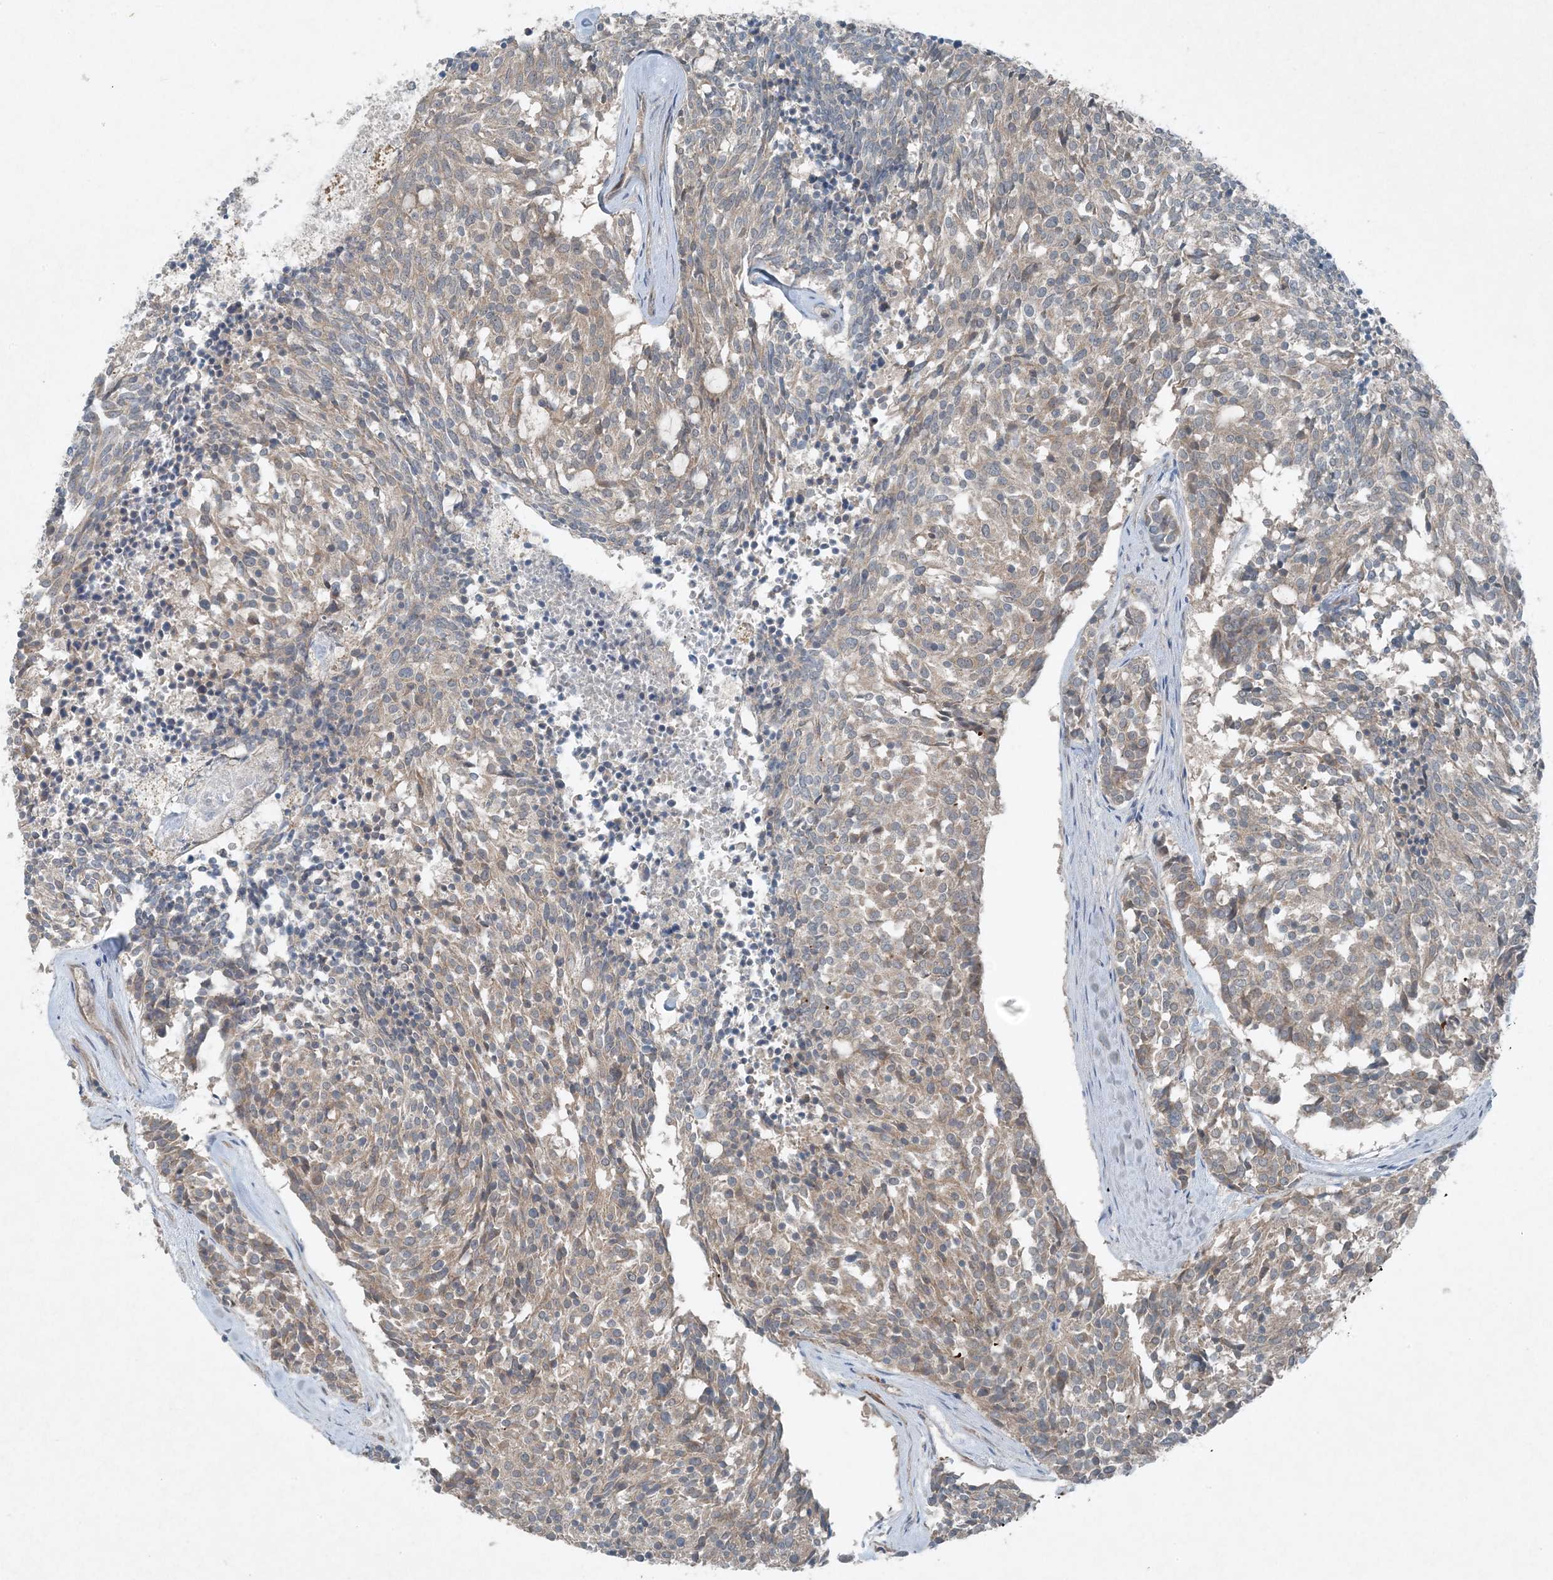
{"staining": {"intensity": "weak", "quantity": ">75%", "location": "cytoplasmic/membranous"}, "tissue": "carcinoid", "cell_type": "Tumor cells", "image_type": "cancer", "snomed": [{"axis": "morphology", "description": "Carcinoid, malignant, NOS"}, {"axis": "topography", "description": "Pancreas"}], "caption": "Immunohistochemical staining of carcinoid reveals weak cytoplasmic/membranous protein positivity in about >75% of tumor cells.", "gene": "MITD1", "patient": {"sex": "female", "age": 54}}